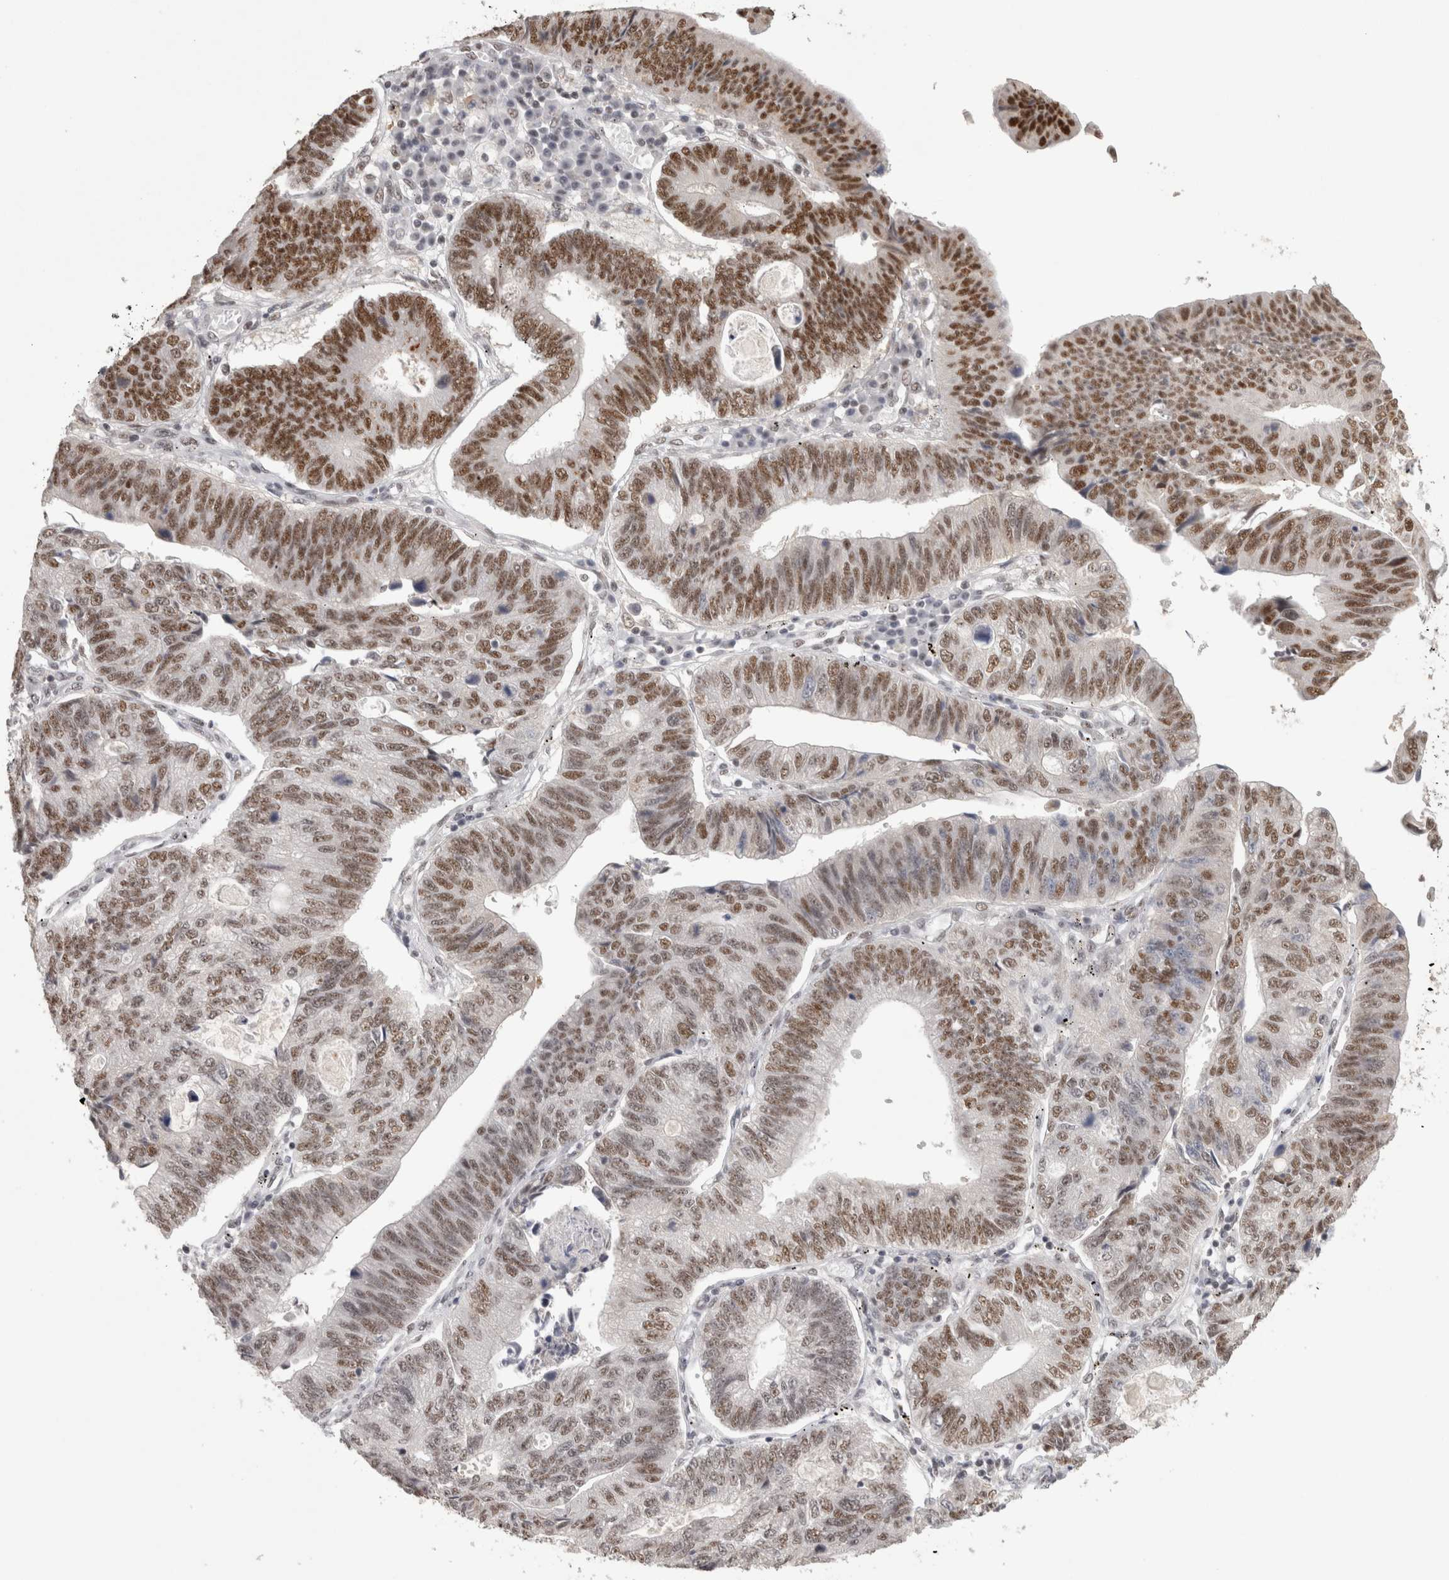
{"staining": {"intensity": "strong", "quantity": "25%-75%", "location": "nuclear"}, "tissue": "stomach cancer", "cell_type": "Tumor cells", "image_type": "cancer", "snomed": [{"axis": "morphology", "description": "Adenocarcinoma, NOS"}, {"axis": "topography", "description": "Stomach"}], "caption": "Tumor cells exhibit high levels of strong nuclear staining in about 25%-75% of cells in stomach cancer. (DAB (3,3'-diaminobenzidine) IHC, brown staining for protein, blue staining for nuclei).", "gene": "ZNF830", "patient": {"sex": "male", "age": 59}}